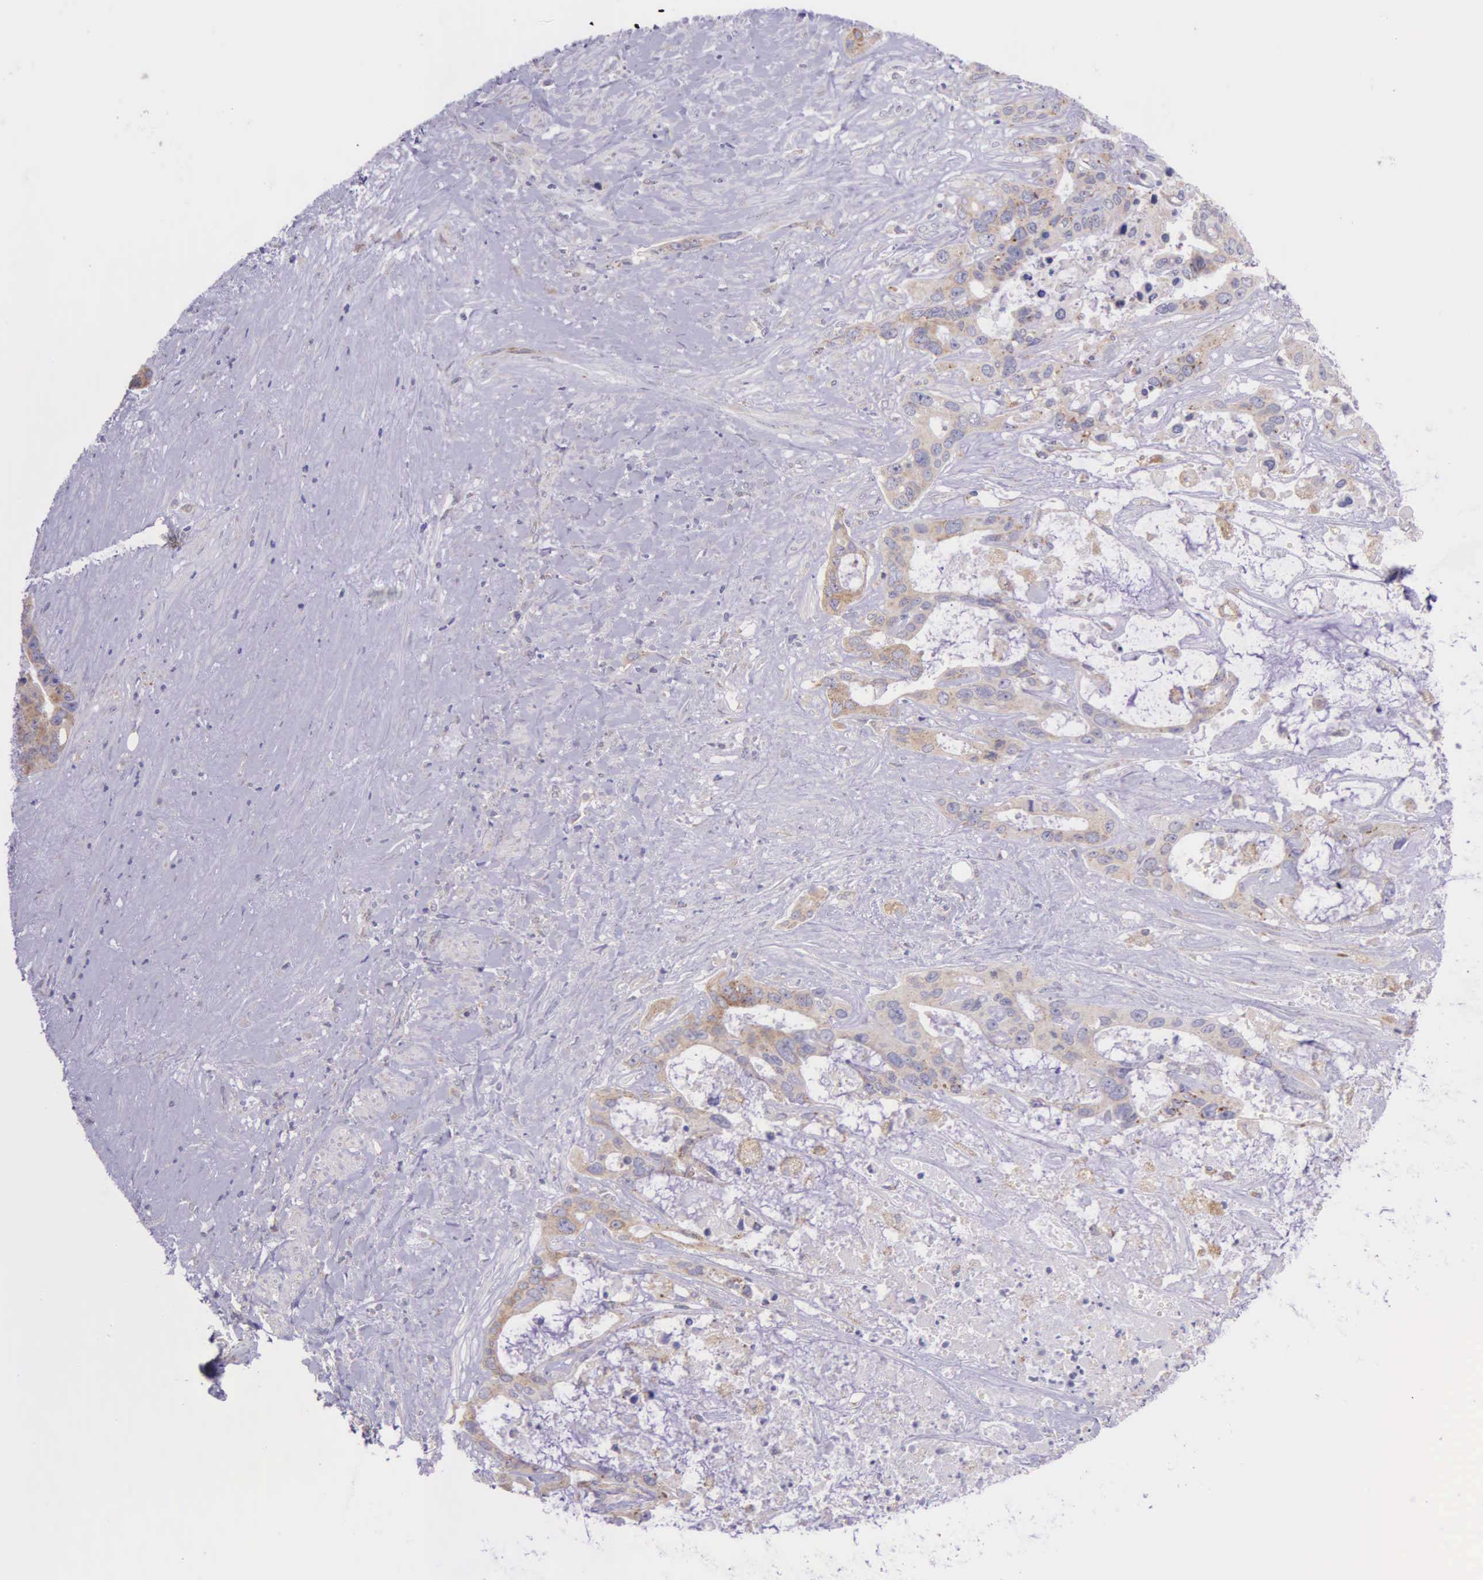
{"staining": {"intensity": "weak", "quantity": ">75%", "location": "cytoplasmic/membranous"}, "tissue": "liver cancer", "cell_type": "Tumor cells", "image_type": "cancer", "snomed": [{"axis": "morphology", "description": "Cholangiocarcinoma"}, {"axis": "topography", "description": "Liver"}], "caption": "Immunohistochemical staining of human liver cholangiocarcinoma demonstrates weak cytoplasmic/membranous protein positivity in approximately >75% of tumor cells.", "gene": "NSDHL", "patient": {"sex": "female", "age": 65}}